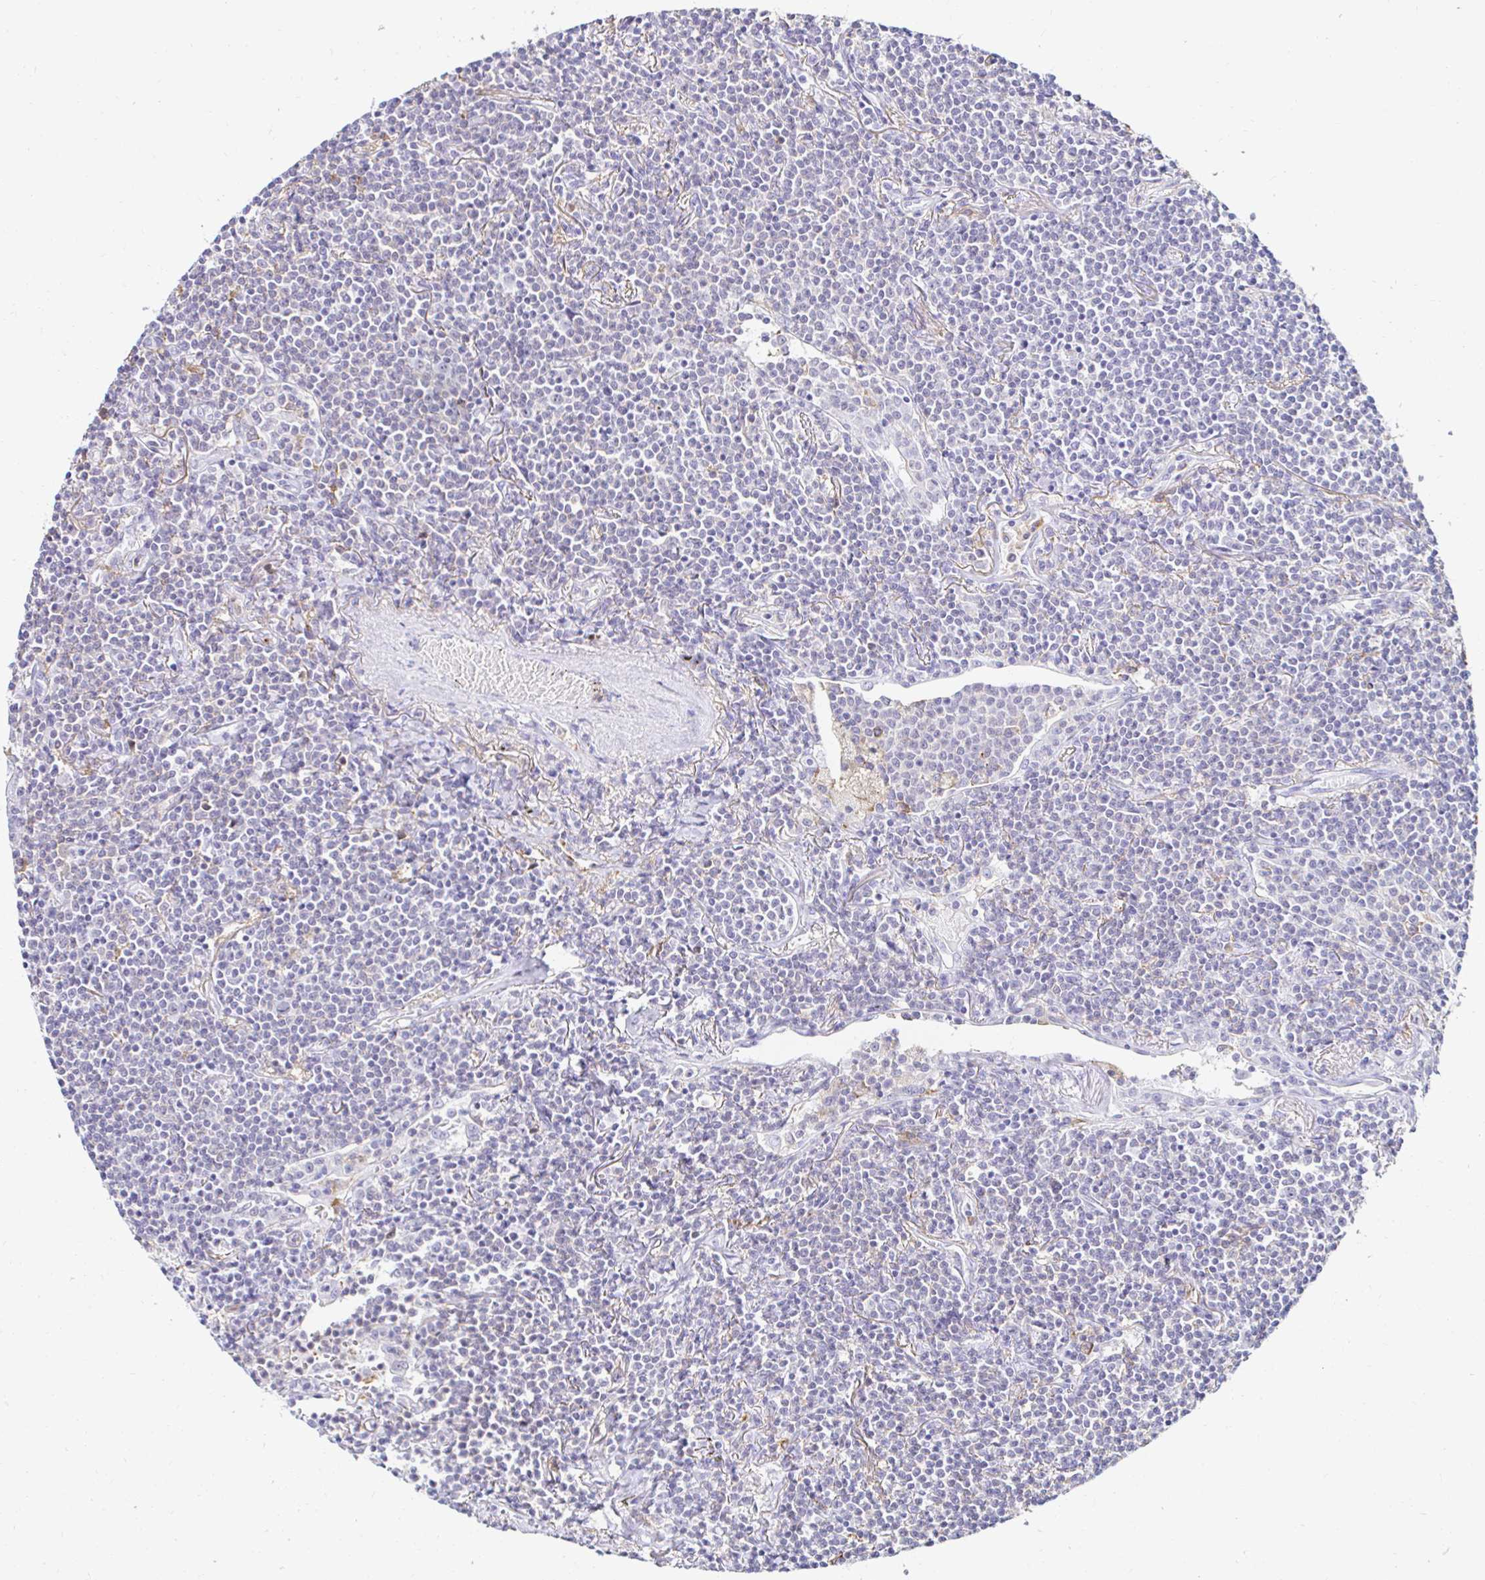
{"staining": {"intensity": "negative", "quantity": "none", "location": "none"}, "tissue": "lymphoma", "cell_type": "Tumor cells", "image_type": "cancer", "snomed": [{"axis": "morphology", "description": "Malignant lymphoma, non-Hodgkin's type, Low grade"}, {"axis": "topography", "description": "Lung"}], "caption": "IHC image of neoplastic tissue: malignant lymphoma, non-Hodgkin's type (low-grade) stained with DAB reveals no significant protein positivity in tumor cells. Nuclei are stained in blue.", "gene": "CYBB", "patient": {"sex": "female", "age": 71}}